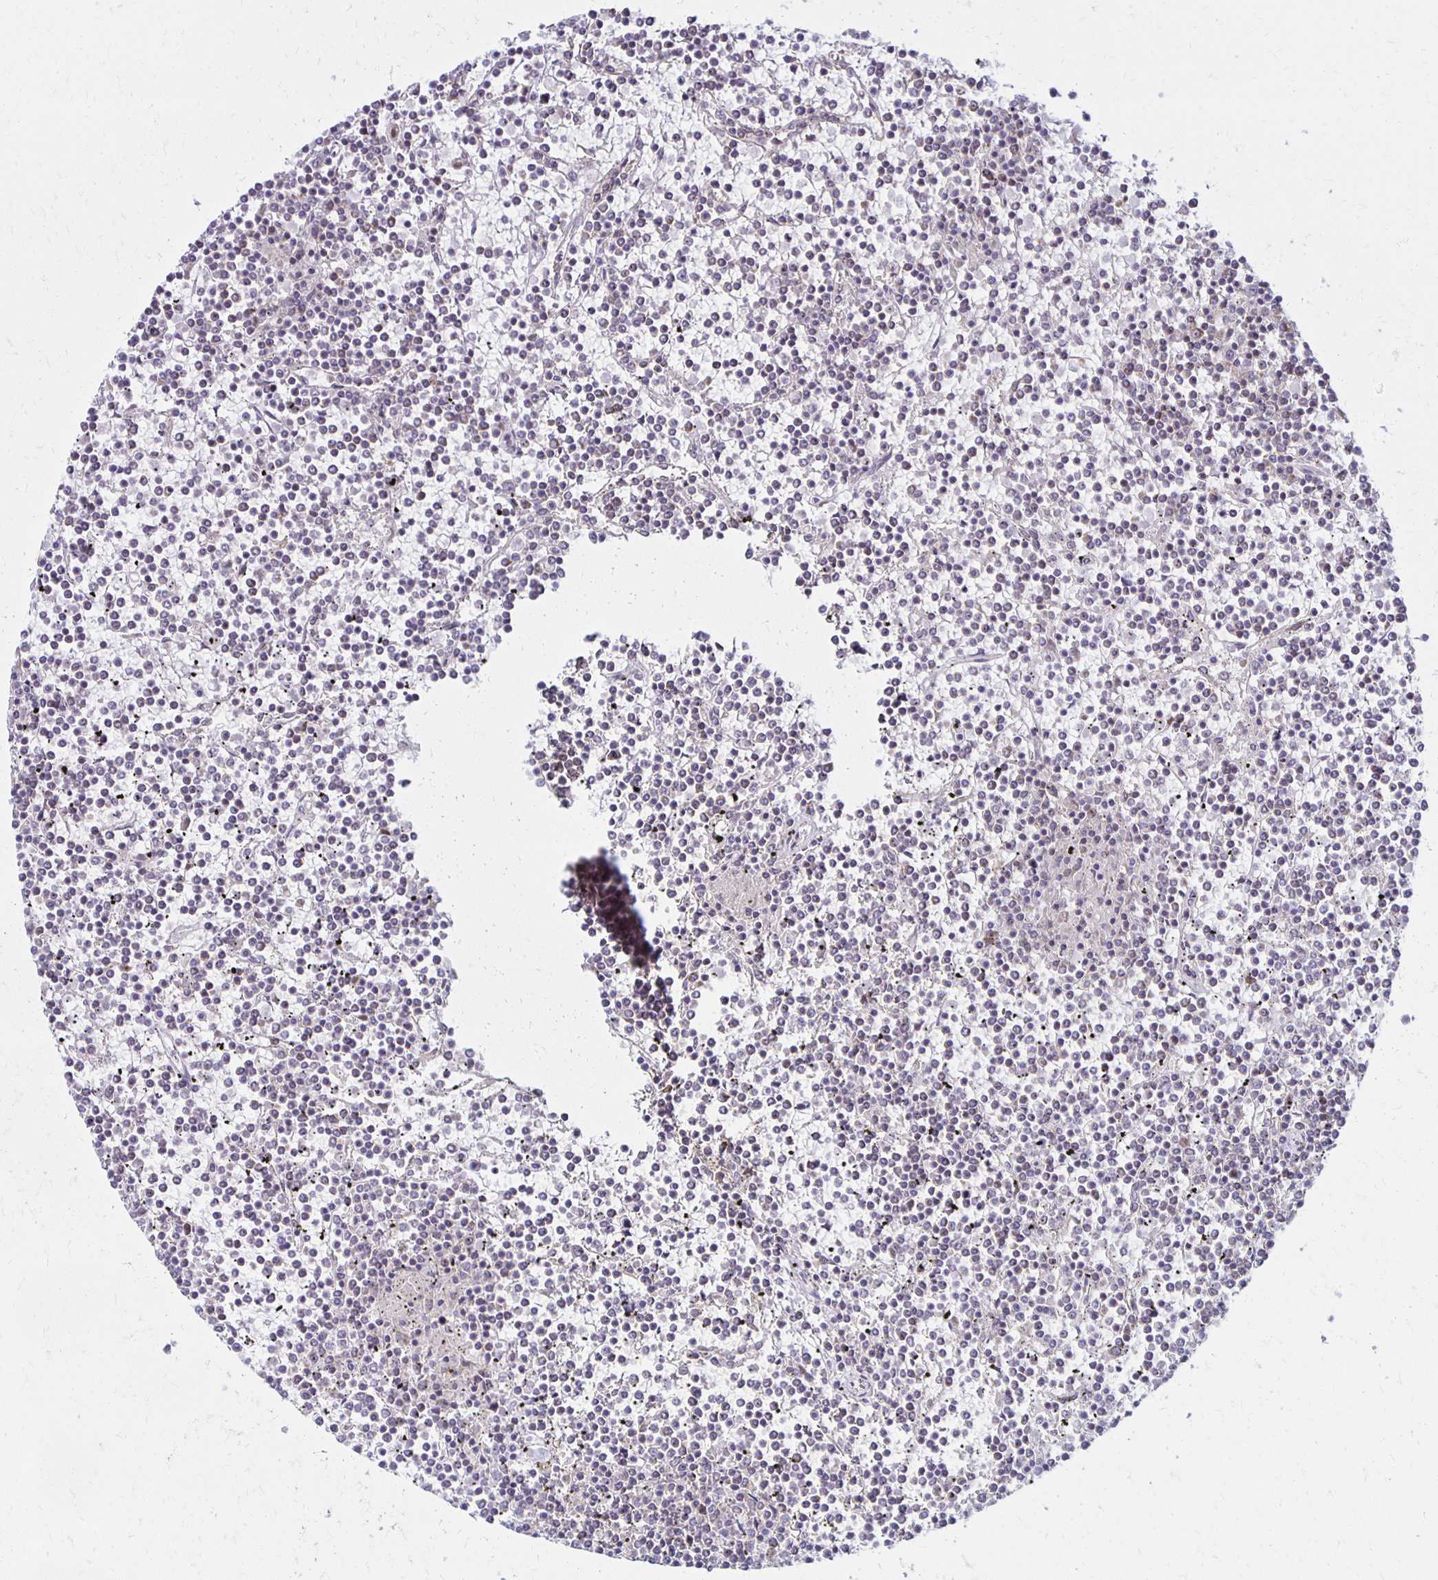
{"staining": {"intensity": "negative", "quantity": "none", "location": "none"}, "tissue": "lymphoma", "cell_type": "Tumor cells", "image_type": "cancer", "snomed": [{"axis": "morphology", "description": "Malignant lymphoma, non-Hodgkin's type, Low grade"}, {"axis": "topography", "description": "Spleen"}], "caption": "There is no significant expression in tumor cells of lymphoma.", "gene": "DAGLA", "patient": {"sex": "female", "age": 19}}